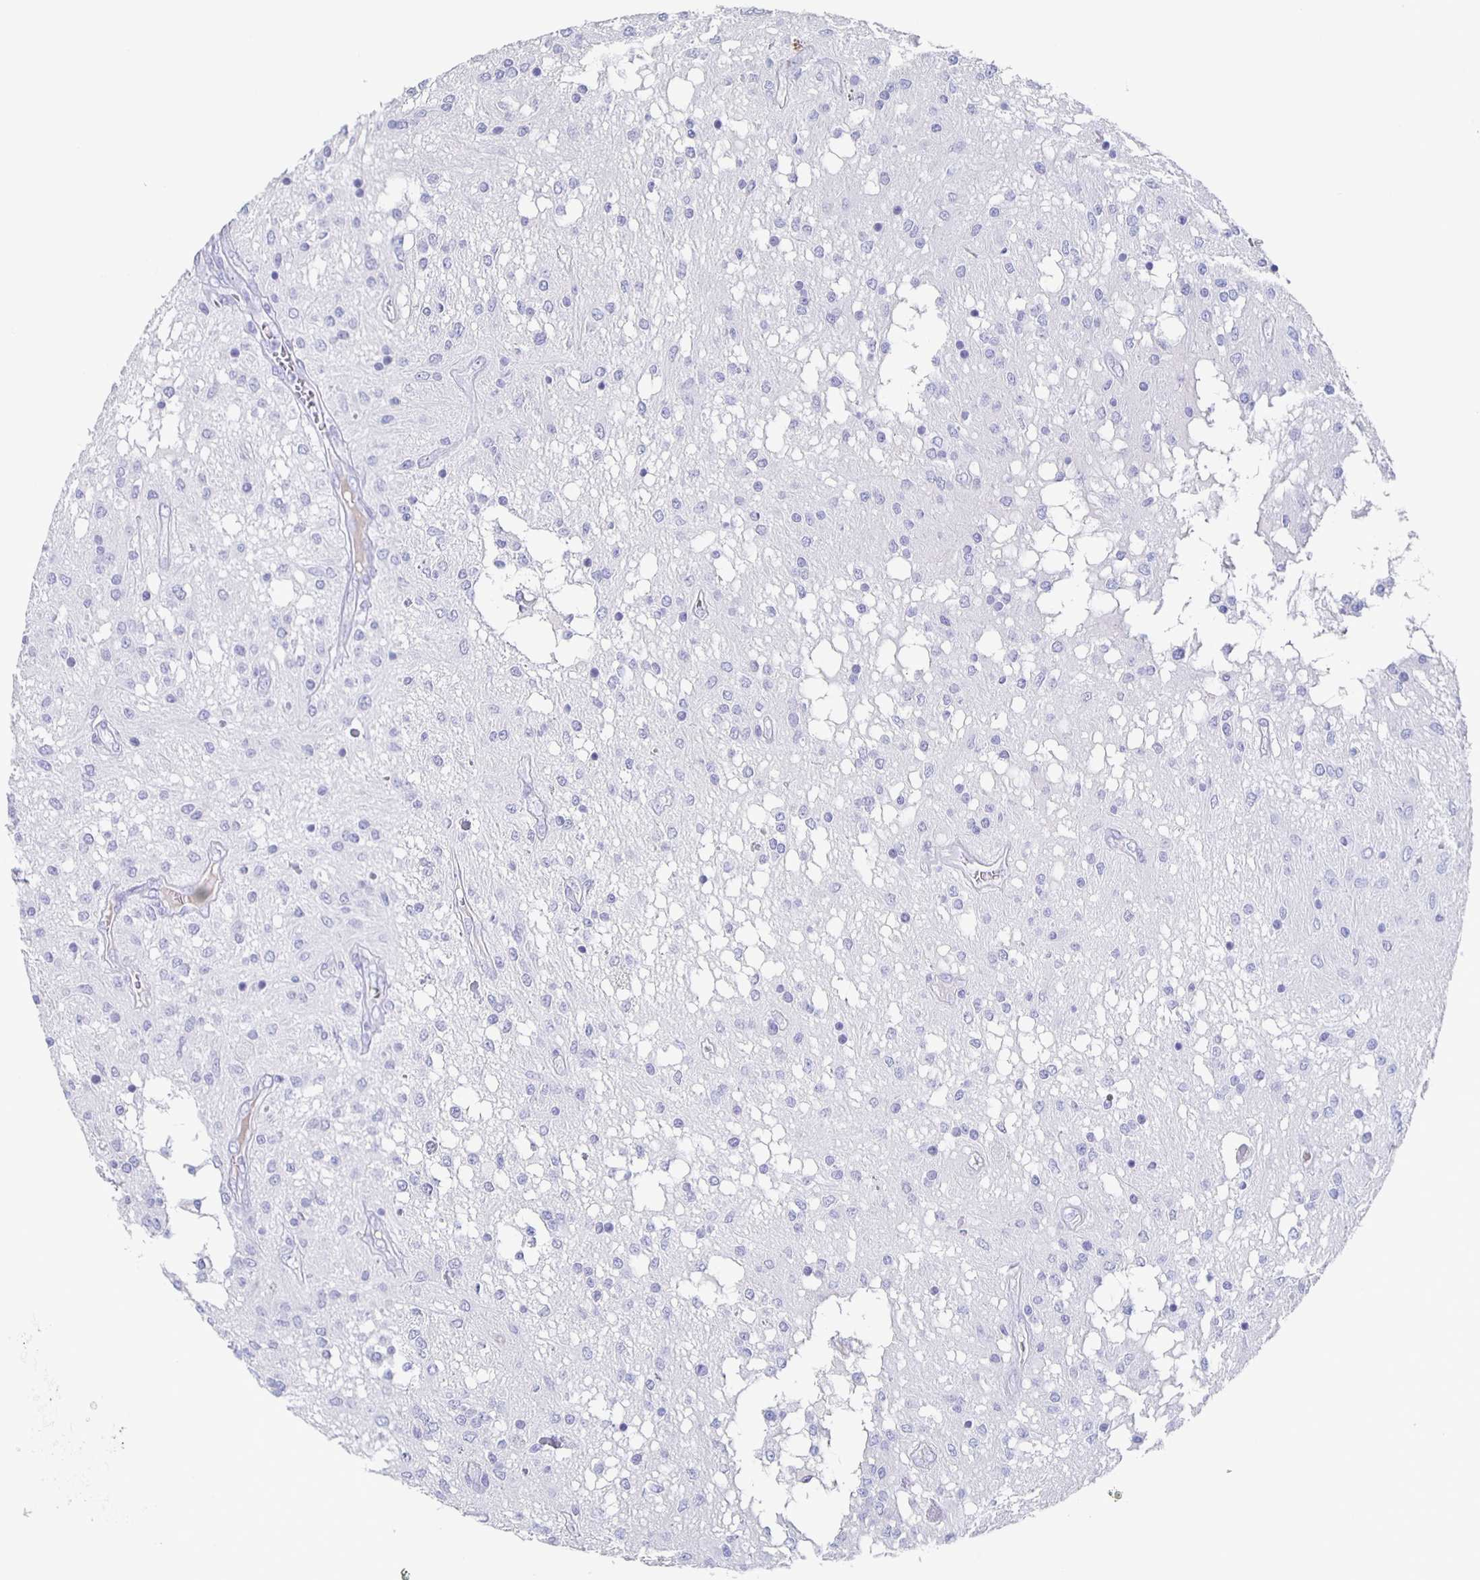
{"staining": {"intensity": "negative", "quantity": "none", "location": "none"}, "tissue": "glioma", "cell_type": "Tumor cells", "image_type": "cancer", "snomed": [{"axis": "morphology", "description": "Glioma, malignant, Low grade"}, {"axis": "topography", "description": "Cerebellum"}], "caption": "Low-grade glioma (malignant) was stained to show a protein in brown. There is no significant expression in tumor cells. Nuclei are stained in blue.", "gene": "FGA", "patient": {"sex": "female", "age": 14}}